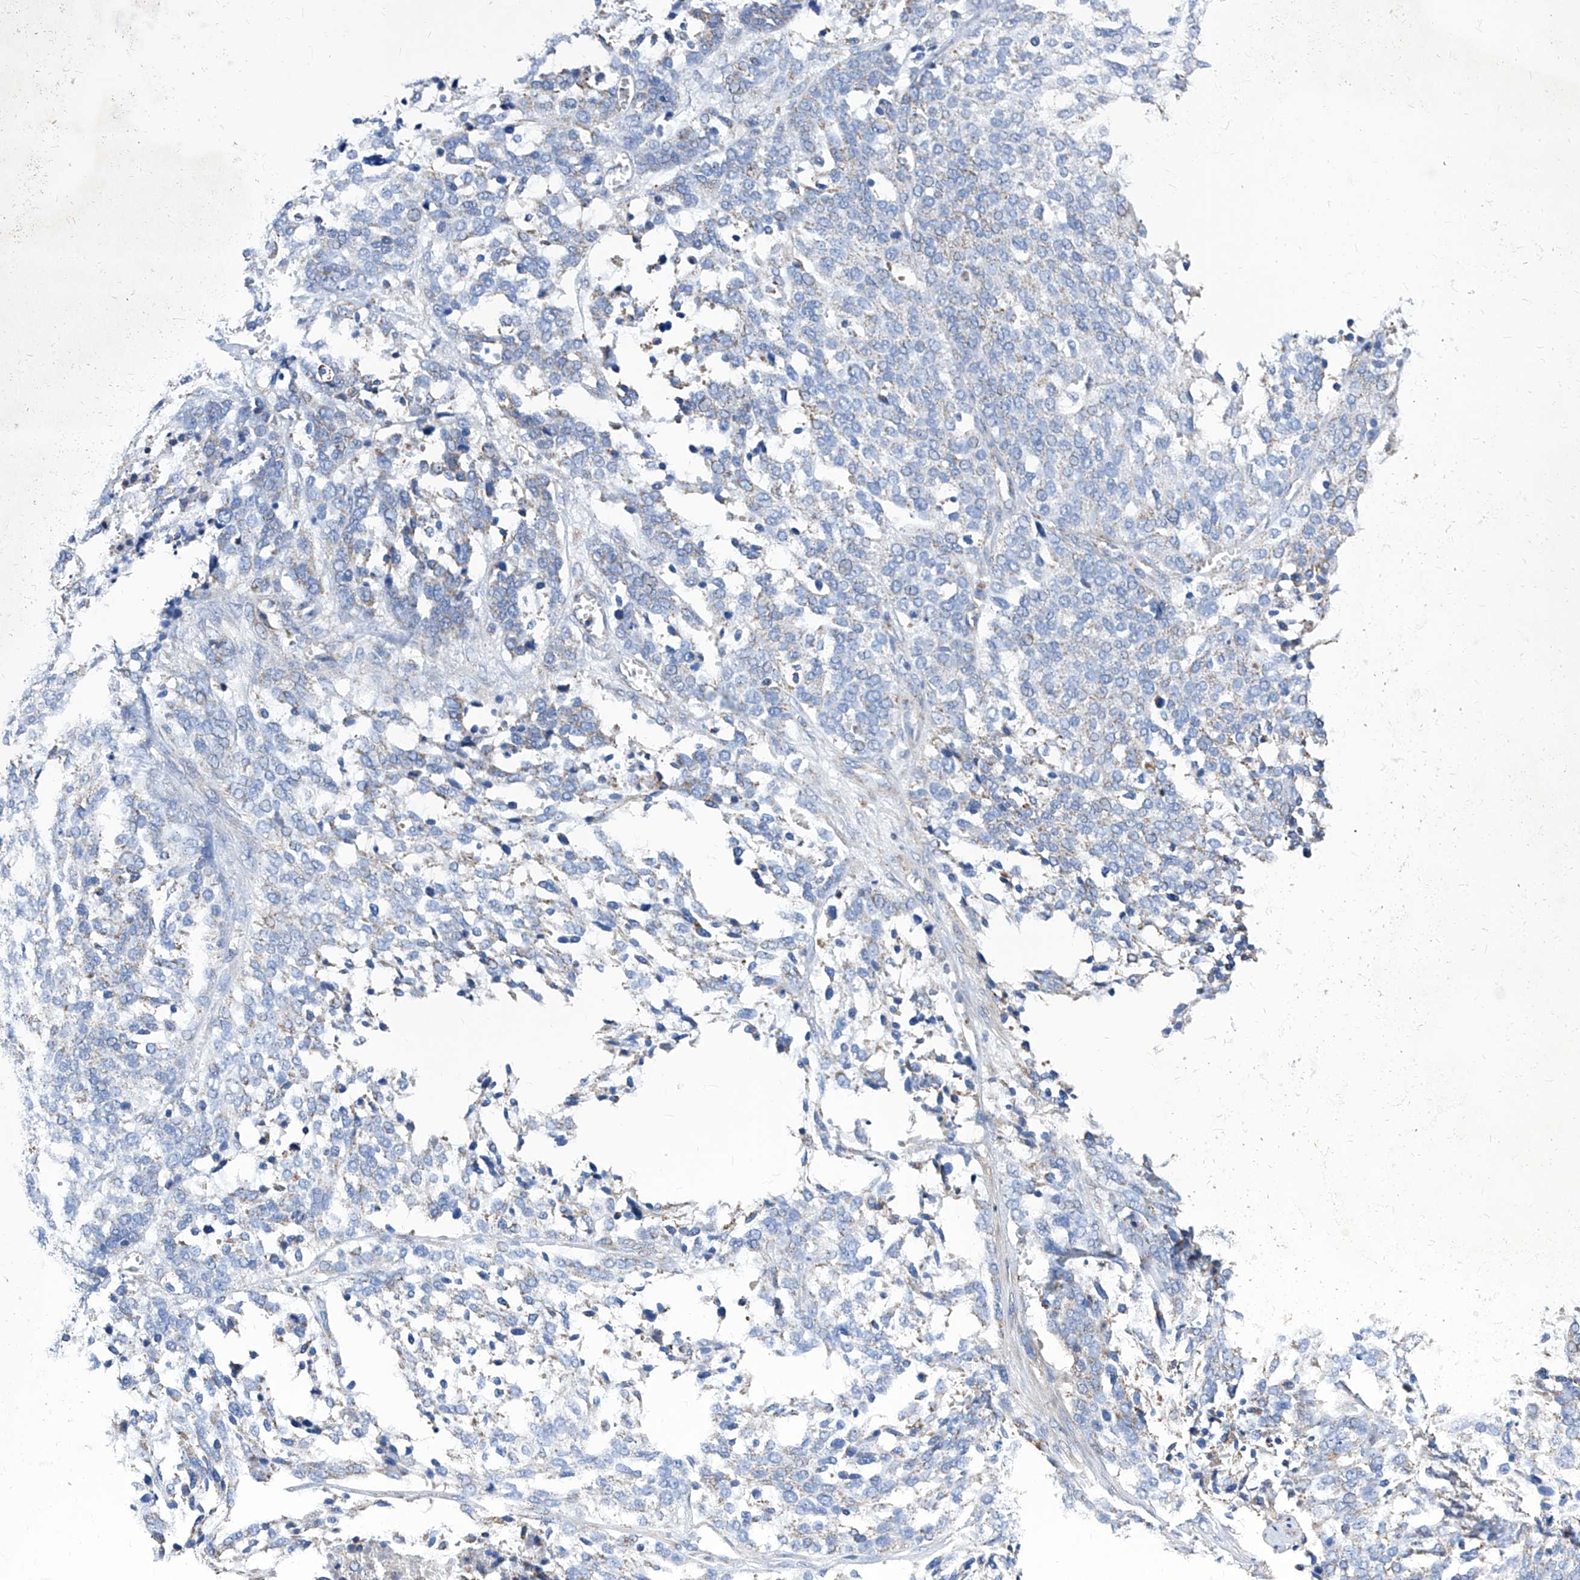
{"staining": {"intensity": "weak", "quantity": "25%-75%", "location": "cytoplasmic/membranous"}, "tissue": "ovarian cancer", "cell_type": "Tumor cells", "image_type": "cancer", "snomed": [{"axis": "morphology", "description": "Cystadenocarcinoma, serous, NOS"}, {"axis": "topography", "description": "Ovary"}], "caption": "Tumor cells display low levels of weak cytoplasmic/membranous positivity in approximately 25%-75% of cells in serous cystadenocarcinoma (ovarian).", "gene": "HRNR", "patient": {"sex": "female", "age": 44}}